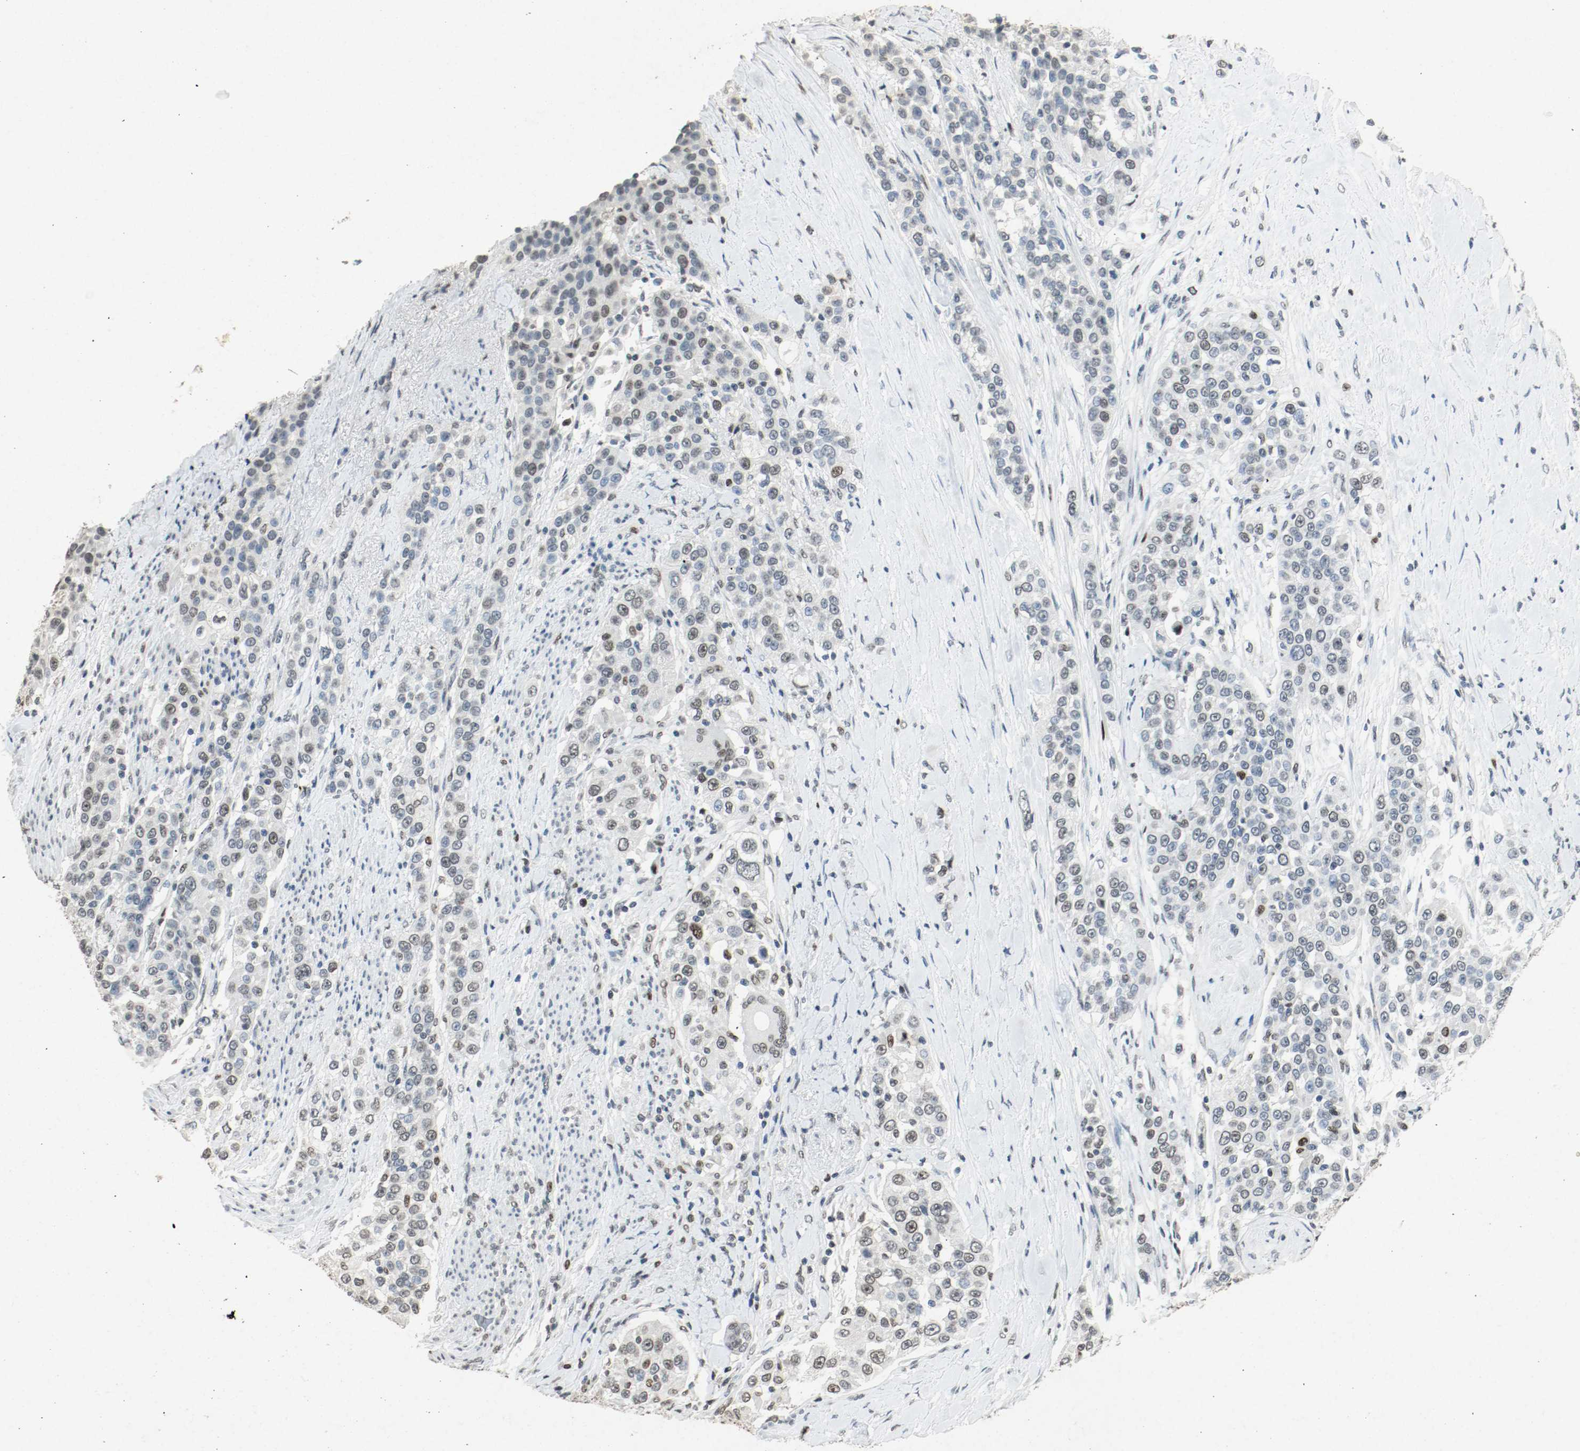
{"staining": {"intensity": "weak", "quantity": "25%-75%", "location": "nuclear"}, "tissue": "urothelial cancer", "cell_type": "Tumor cells", "image_type": "cancer", "snomed": [{"axis": "morphology", "description": "Urothelial carcinoma, High grade"}, {"axis": "topography", "description": "Urinary bladder"}], "caption": "The image shows a brown stain indicating the presence of a protein in the nuclear of tumor cells in urothelial cancer.", "gene": "DNMT1", "patient": {"sex": "female", "age": 80}}